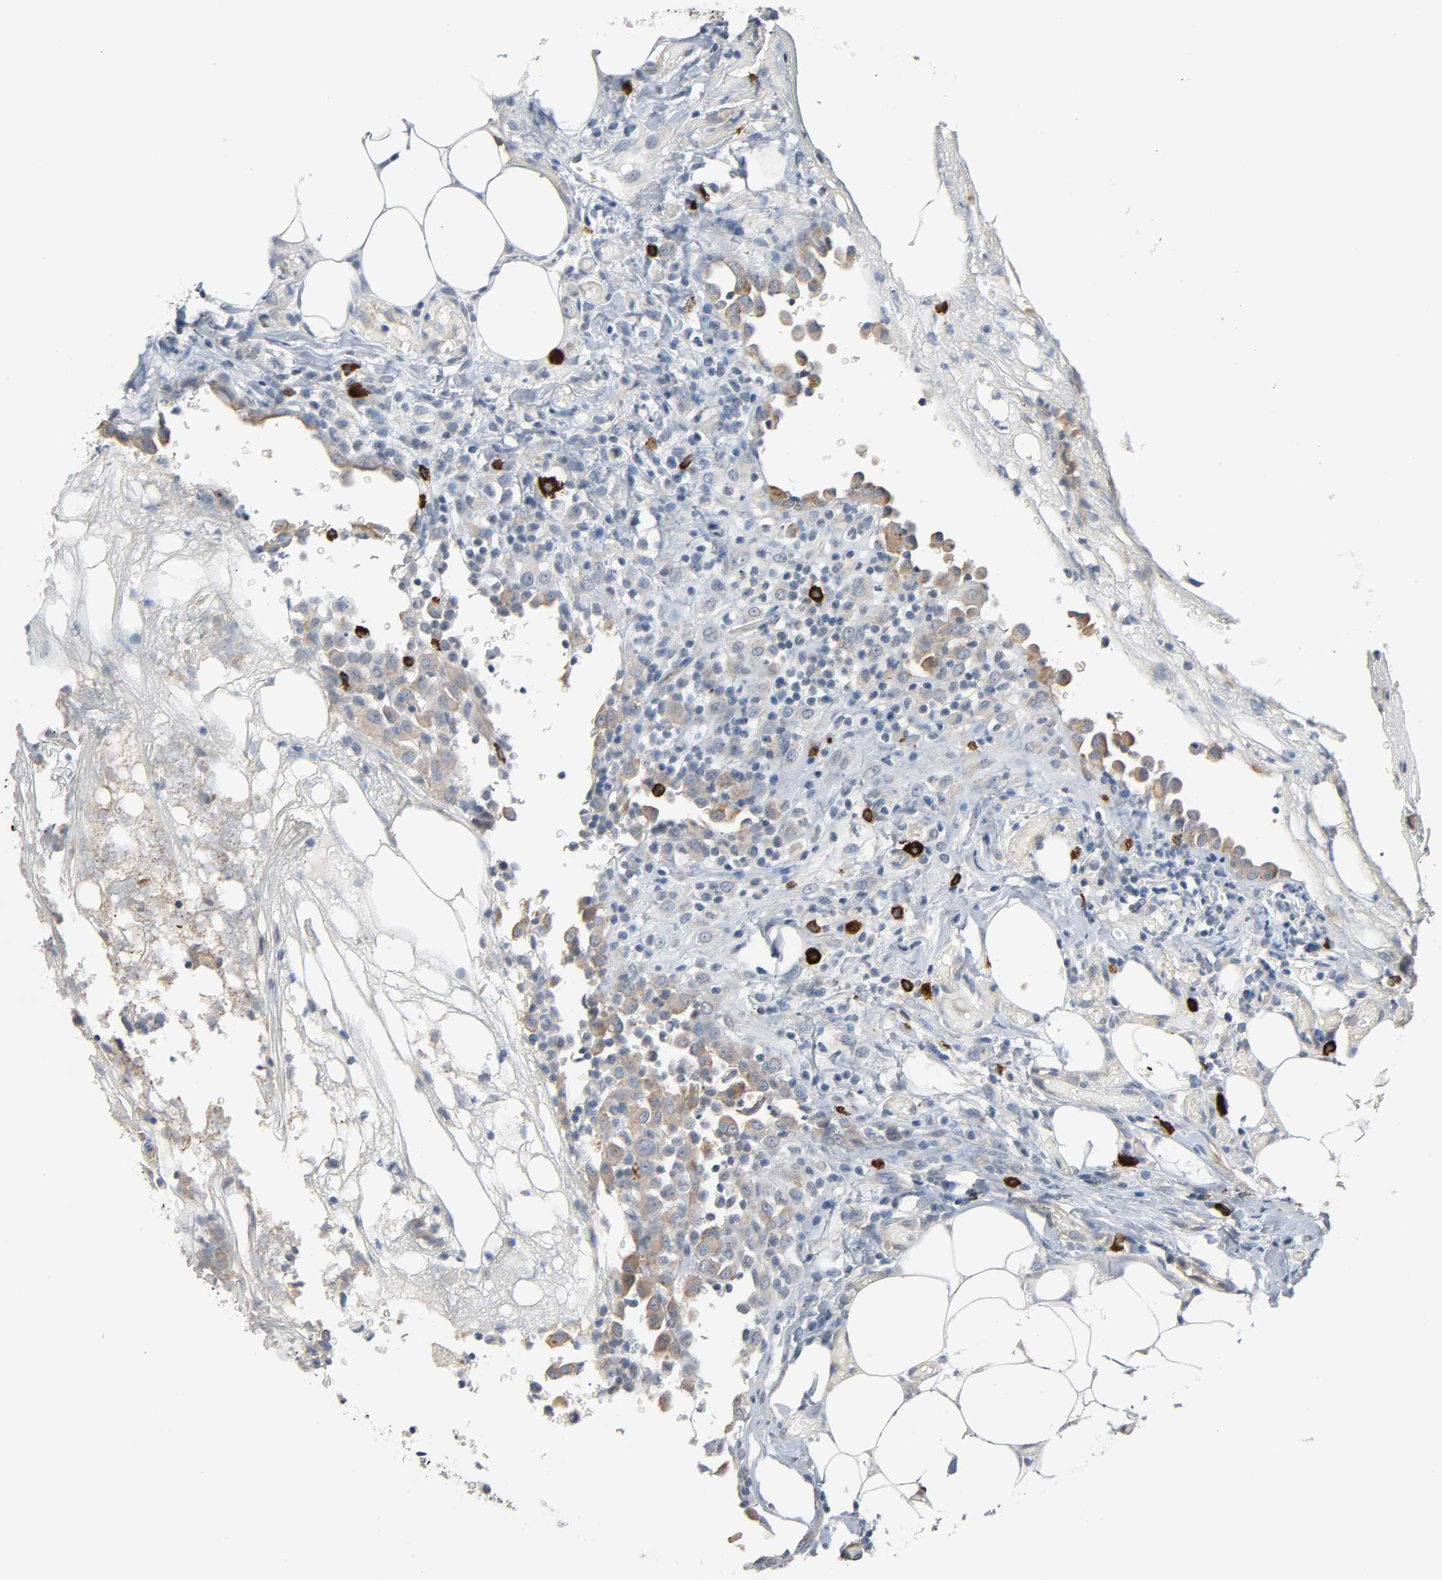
{"staining": {"intensity": "weak", "quantity": ">75%", "location": "cytoplasmic/membranous"}, "tissue": "colorectal cancer", "cell_type": "Tumor cells", "image_type": "cancer", "snomed": [{"axis": "morphology", "description": "Adenocarcinoma, NOS"}, {"axis": "topography", "description": "Colon"}], "caption": "IHC staining of adenocarcinoma (colorectal), which exhibits low levels of weak cytoplasmic/membranous expression in approximately >75% of tumor cells indicating weak cytoplasmic/membranous protein positivity. The staining was performed using DAB (3,3'-diaminobenzidine) (brown) for protein detection and nuclei were counterstained in hematoxylin (blue).", "gene": "LIMCH1", "patient": {"sex": "female", "age": 86}}